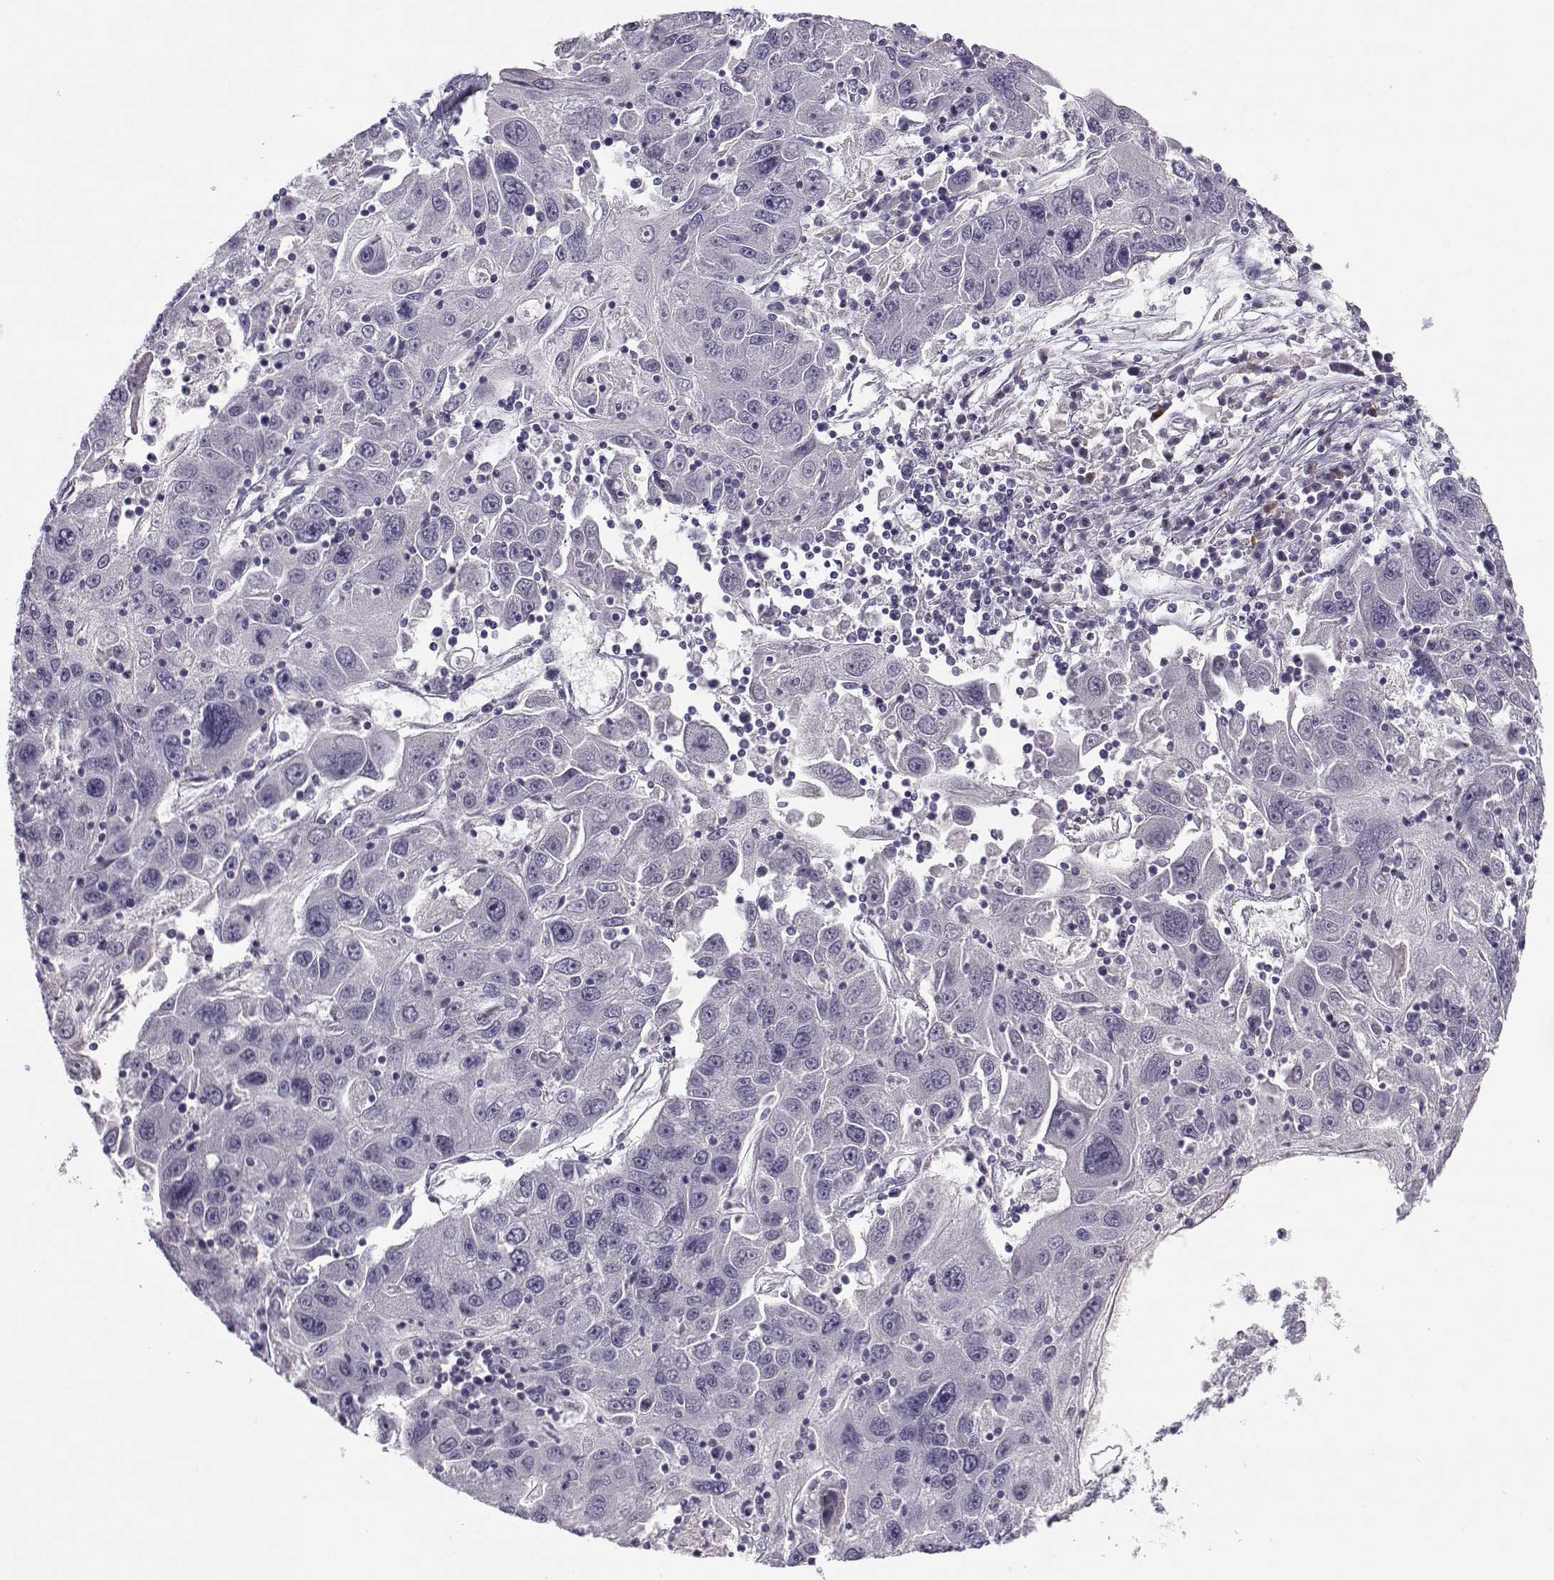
{"staining": {"intensity": "negative", "quantity": "none", "location": "none"}, "tissue": "stomach cancer", "cell_type": "Tumor cells", "image_type": "cancer", "snomed": [{"axis": "morphology", "description": "Adenocarcinoma, NOS"}, {"axis": "topography", "description": "Stomach"}], "caption": "Tumor cells show no significant expression in adenocarcinoma (stomach). (Brightfield microscopy of DAB (3,3'-diaminobenzidine) IHC at high magnification).", "gene": "CFAP77", "patient": {"sex": "male", "age": 56}}